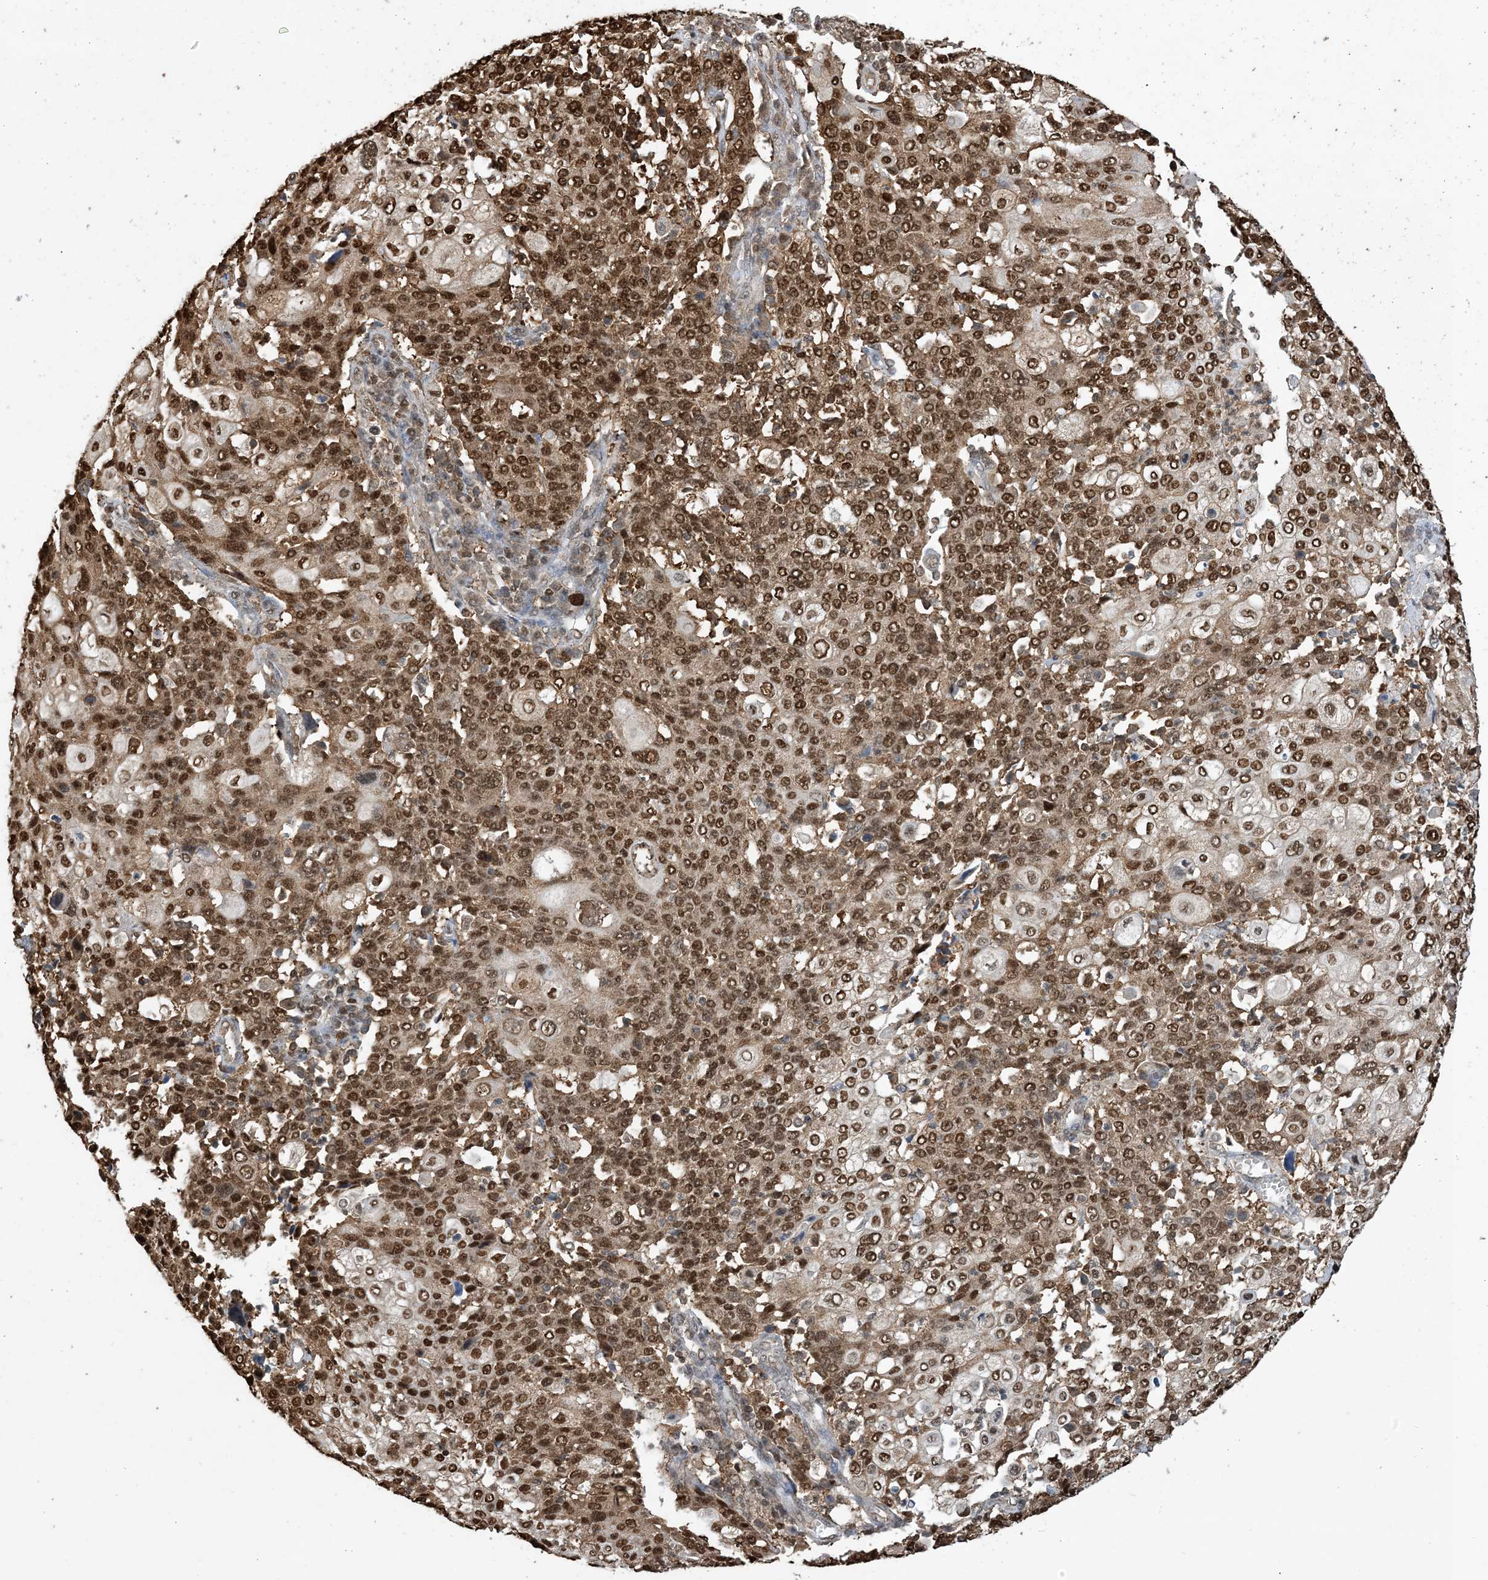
{"staining": {"intensity": "strong", "quantity": ">75%", "location": "cytoplasmic/membranous,nuclear"}, "tissue": "cervical cancer", "cell_type": "Tumor cells", "image_type": "cancer", "snomed": [{"axis": "morphology", "description": "Squamous cell carcinoma, NOS"}, {"axis": "topography", "description": "Cervix"}], "caption": "Protein expression analysis of human cervical squamous cell carcinoma reveals strong cytoplasmic/membranous and nuclear expression in approximately >75% of tumor cells.", "gene": "HSPA1A", "patient": {"sex": "female", "age": 40}}